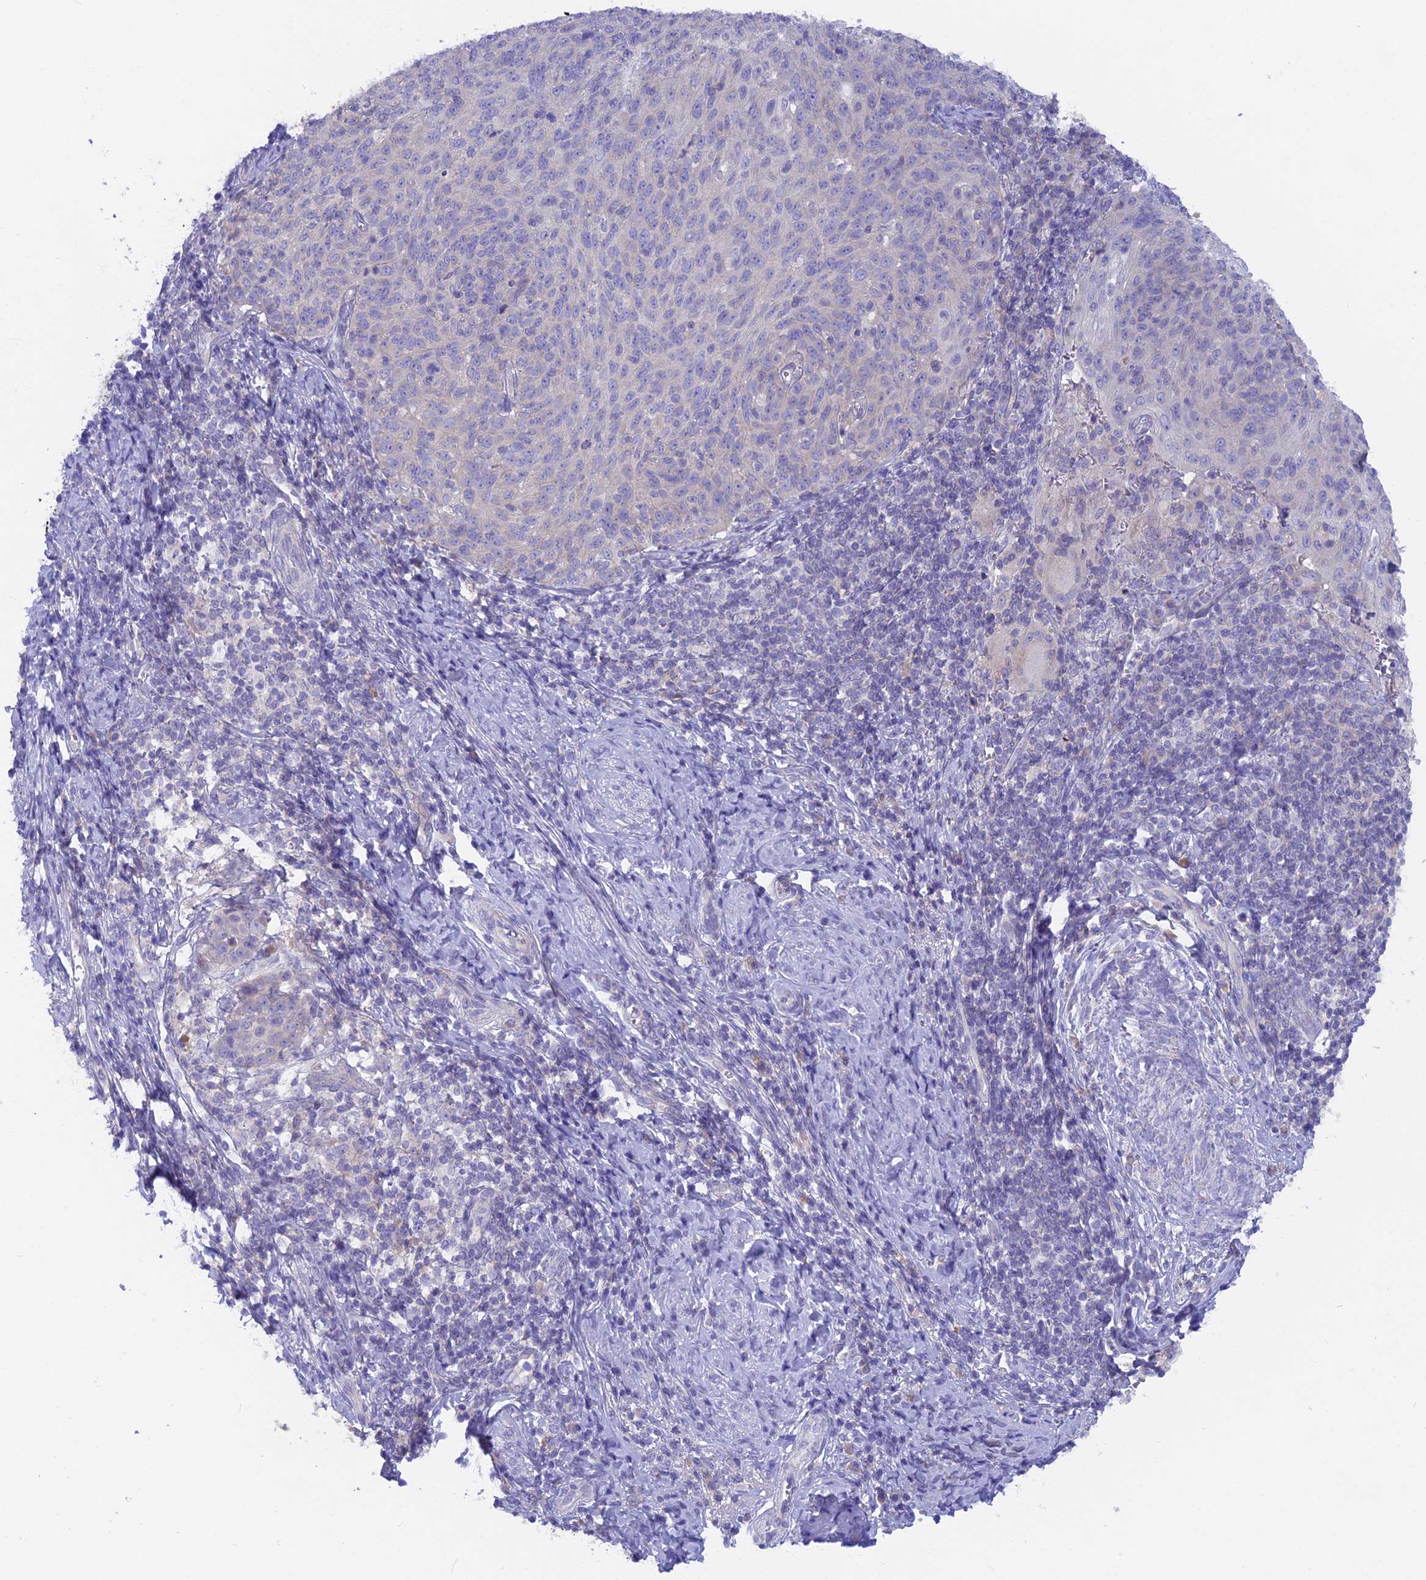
{"staining": {"intensity": "negative", "quantity": "none", "location": "none"}, "tissue": "cervical cancer", "cell_type": "Tumor cells", "image_type": "cancer", "snomed": [{"axis": "morphology", "description": "Squamous cell carcinoma, NOS"}, {"axis": "topography", "description": "Cervix"}], "caption": "The immunohistochemistry (IHC) histopathology image has no significant positivity in tumor cells of cervical cancer tissue.", "gene": "PZP", "patient": {"sex": "female", "age": 70}}